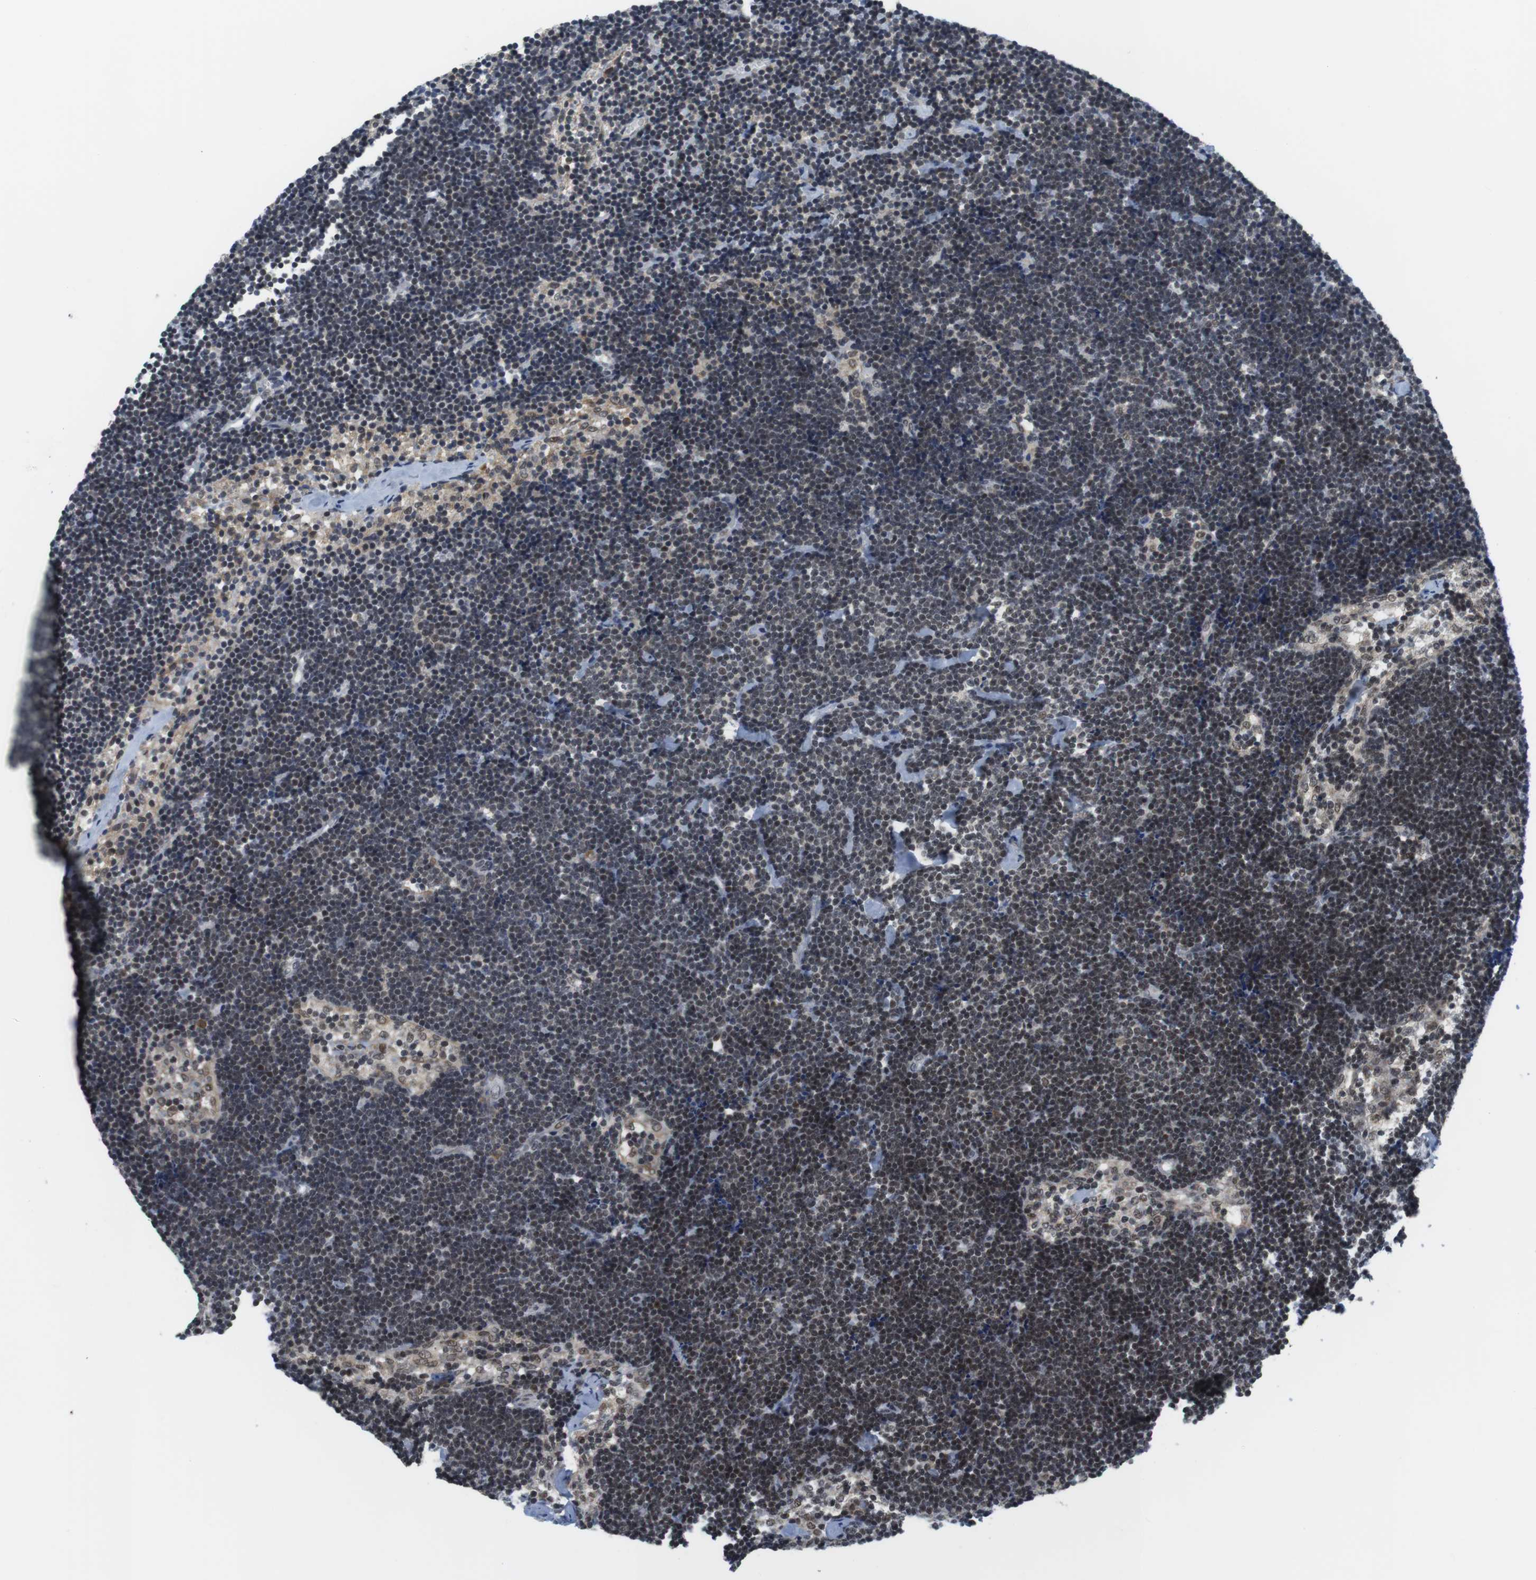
{"staining": {"intensity": "moderate", "quantity": ">75%", "location": "nuclear"}, "tissue": "lymph node", "cell_type": "Germinal center cells", "image_type": "normal", "snomed": [{"axis": "morphology", "description": "Normal tissue, NOS"}, {"axis": "topography", "description": "Lymph node"}], "caption": "IHC staining of unremarkable lymph node, which reveals medium levels of moderate nuclear positivity in approximately >75% of germinal center cells indicating moderate nuclear protein positivity. The staining was performed using DAB (3,3'-diaminobenzidine) (brown) for protein detection and nuclei were counterstained in hematoxylin (blue).", "gene": "BRD4", "patient": {"sex": "male", "age": 63}}